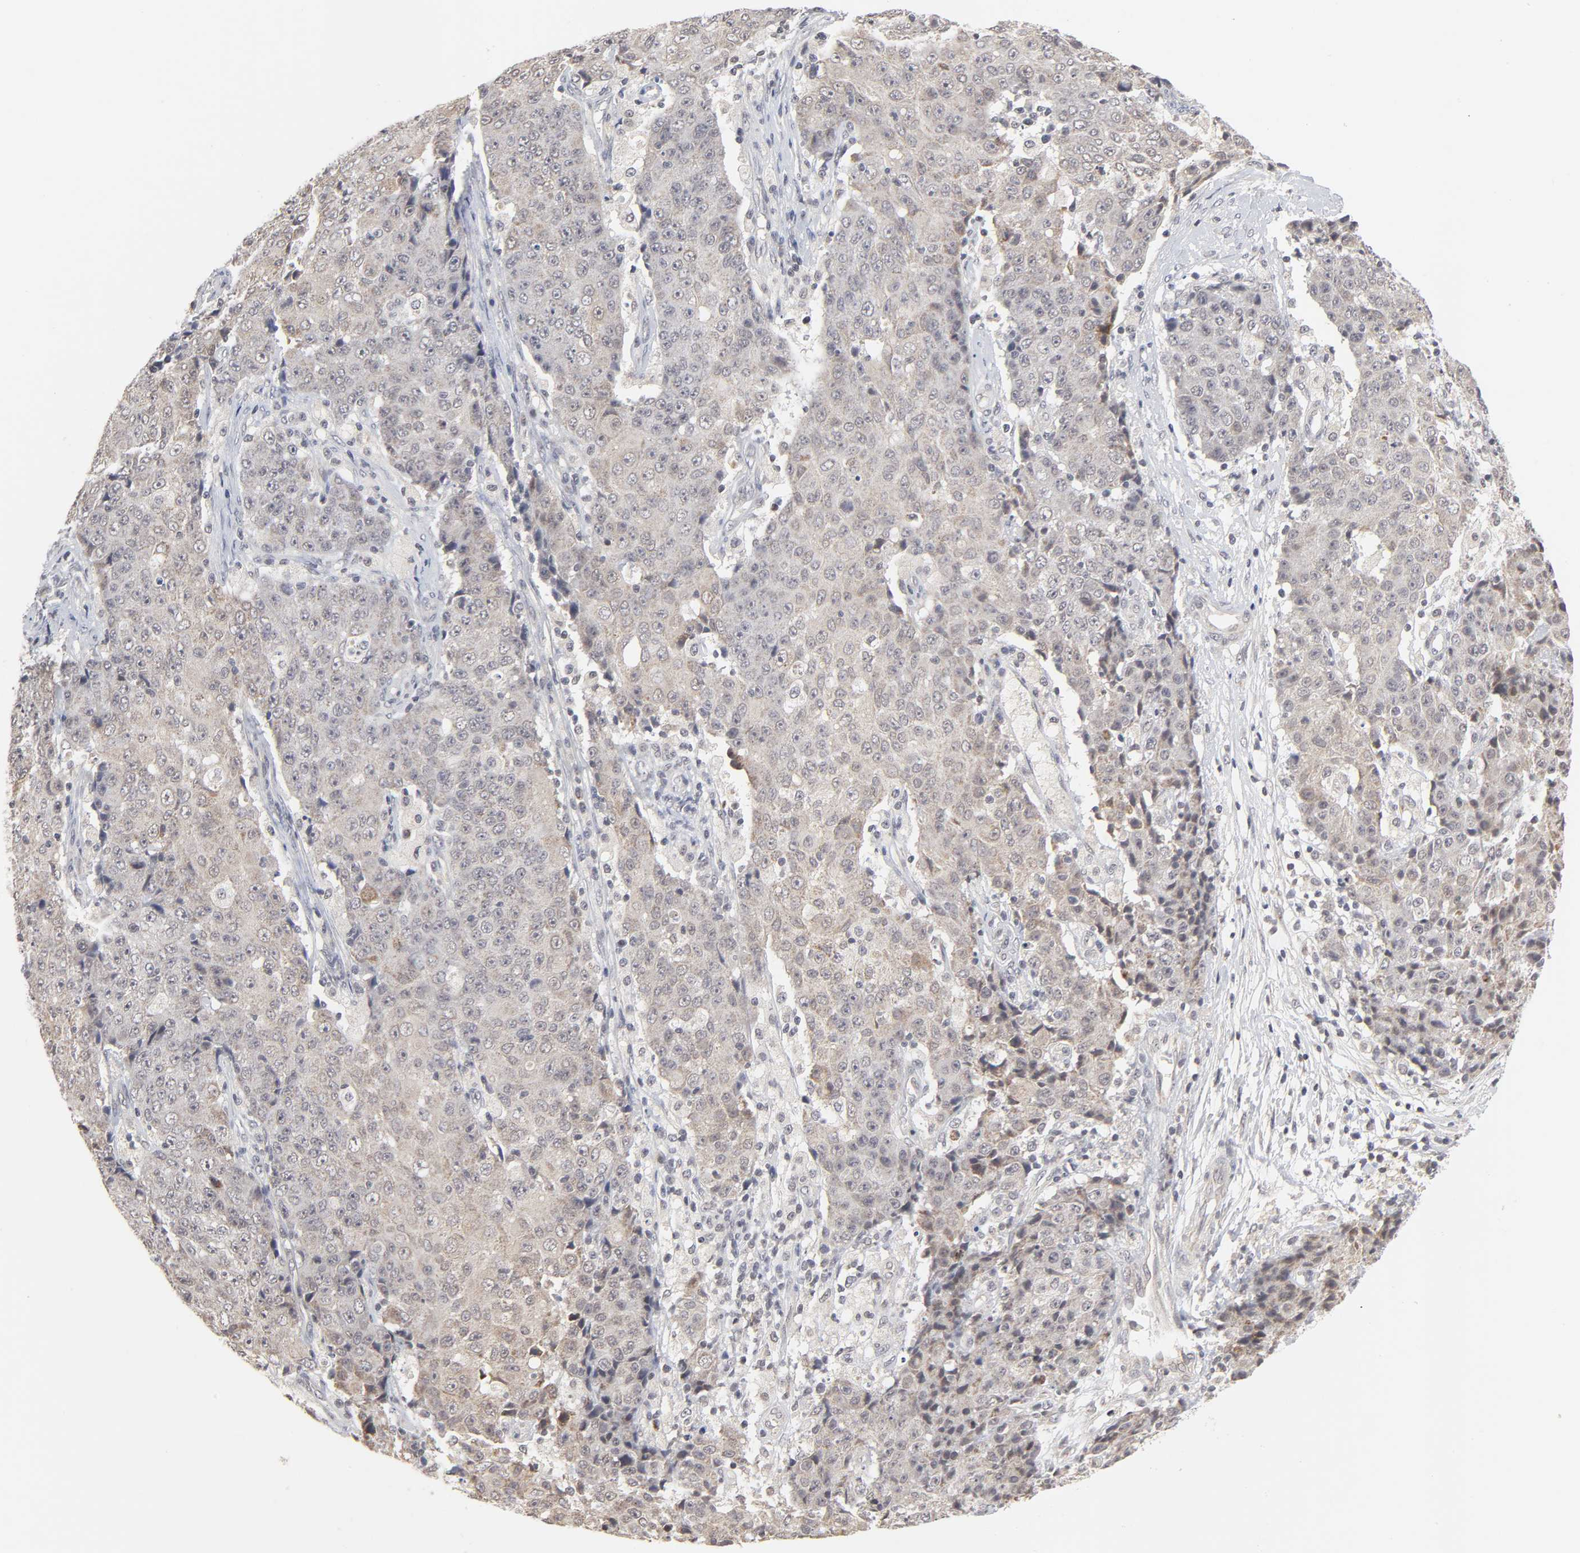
{"staining": {"intensity": "weak", "quantity": "25%-75%", "location": "cytoplasmic/membranous"}, "tissue": "ovarian cancer", "cell_type": "Tumor cells", "image_type": "cancer", "snomed": [{"axis": "morphology", "description": "Carcinoma, endometroid"}, {"axis": "topography", "description": "Ovary"}], "caption": "An image of ovarian cancer stained for a protein displays weak cytoplasmic/membranous brown staining in tumor cells.", "gene": "AUH", "patient": {"sex": "female", "age": 42}}